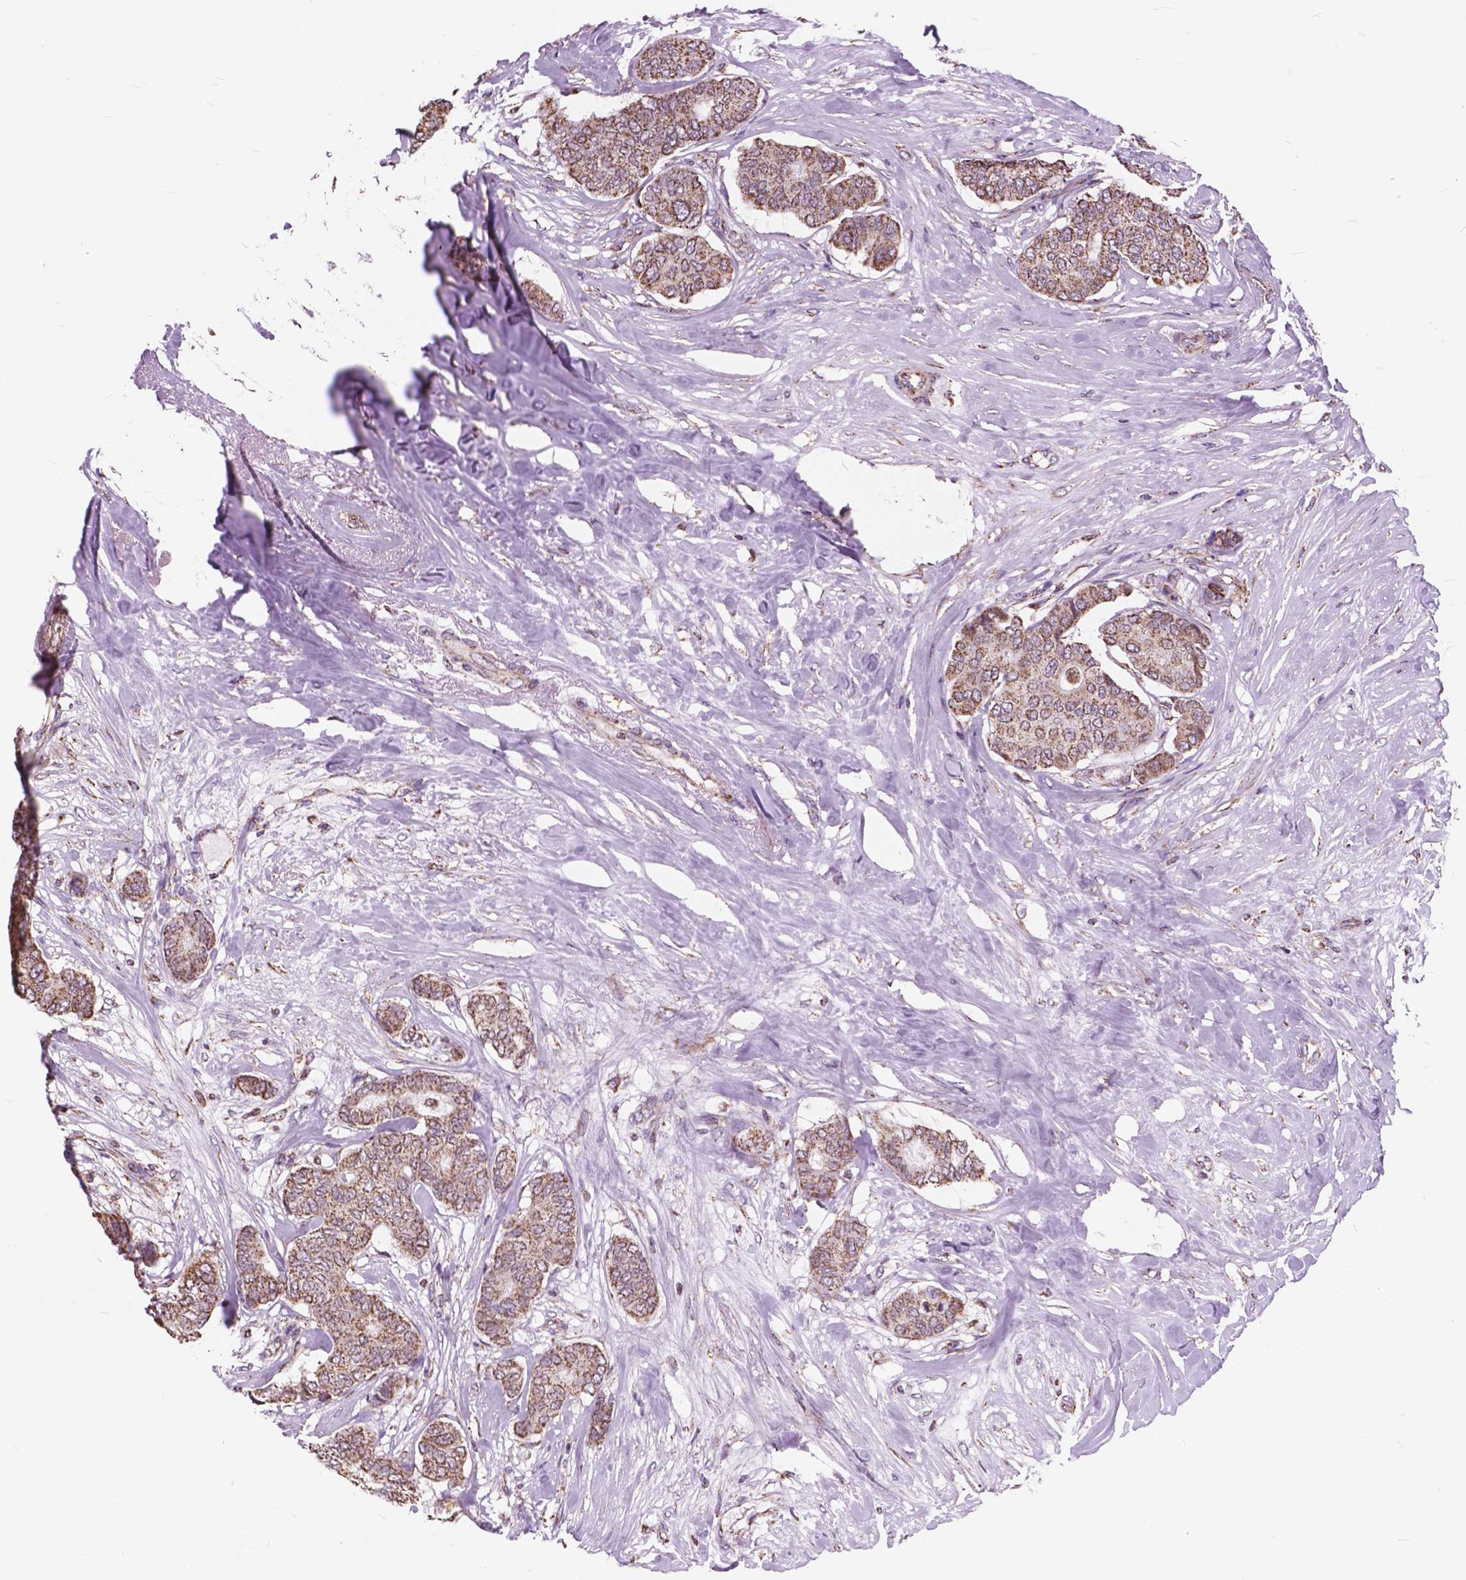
{"staining": {"intensity": "moderate", "quantity": ">75%", "location": "cytoplasmic/membranous"}, "tissue": "breast cancer", "cell_type": "Tumor cells", "image_type": "cancer", "snomed": [{"axis": "morphology", "description": "Duct carcinoma"}, {"axis": "topography", "description": "Breast"}], "caption": "IHC of breast cancer (intraductal carcinoma) shows medium levels of moderate cytoplasmic/membranous expression in about >75% of tumor cells. Using DAB (3,3'-diaminobenzidine) (brown) and hematoxylin (blue) stains, captured at high magnification using brightfield microscopy.", "gene": "SCOC", "patient": {"sex": "female", "age": 75}}